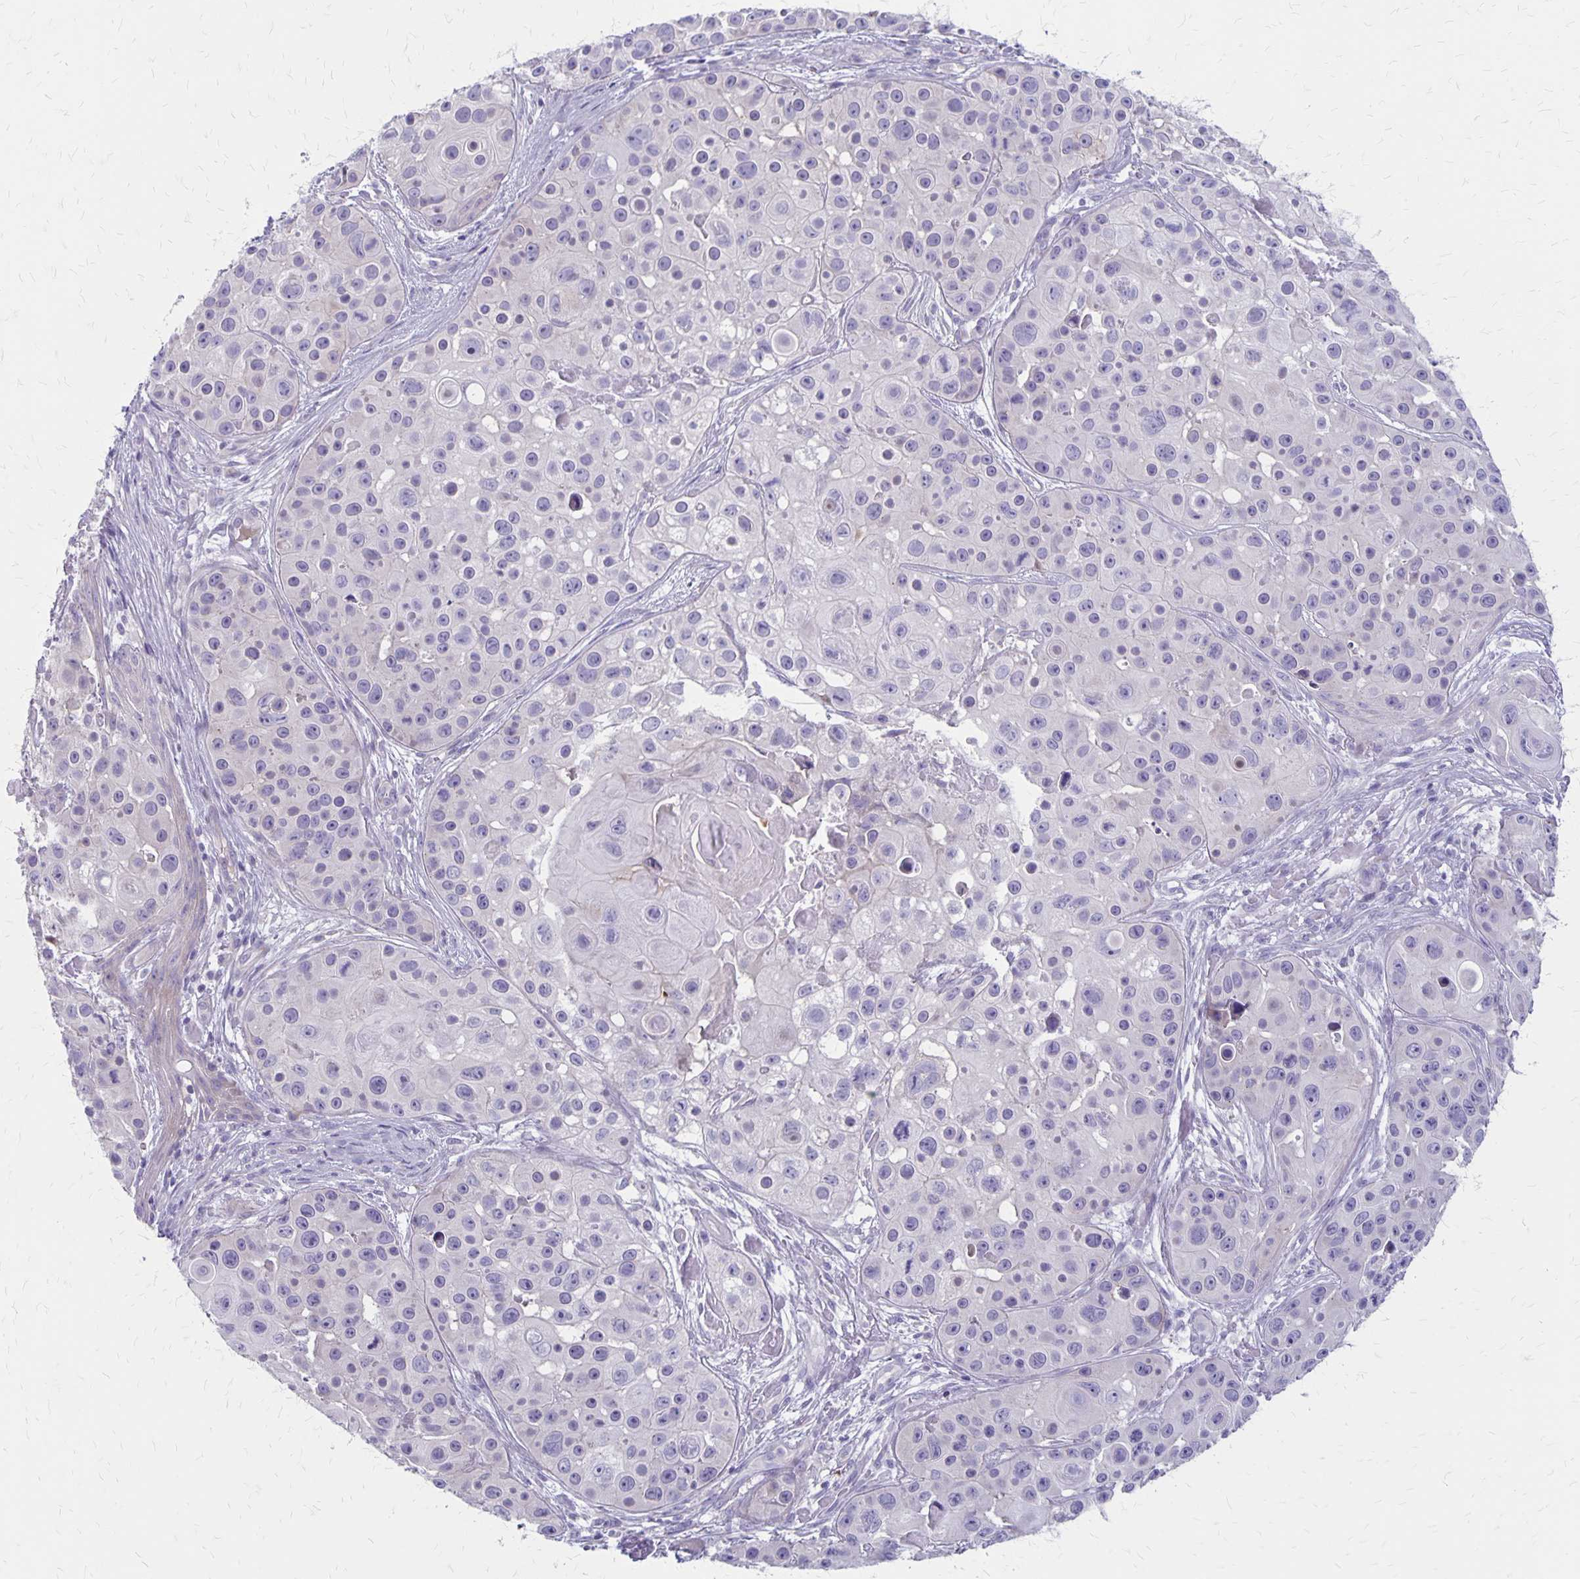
{"staining": {"intensity": "negative", "quantity": "none", "location": "none"}, "tissue": "skin cancer", "cell_type": "Tumor cells", "image_type": "cancer", "snomed": [{"axis": "morphology", "description": "Squamous cell carcinoma, NOS"}, {"axis": "topography", "description": "Skin"}], "caption": "This histopathology image is of skin squamous cell carcinoma stained with IHC to label a protein in brown with the nuclei are counter-stained blue. There is no staining in tumor cells.", "gene": "HOMER1", "patient": {"sex": "male", "age": 92}}